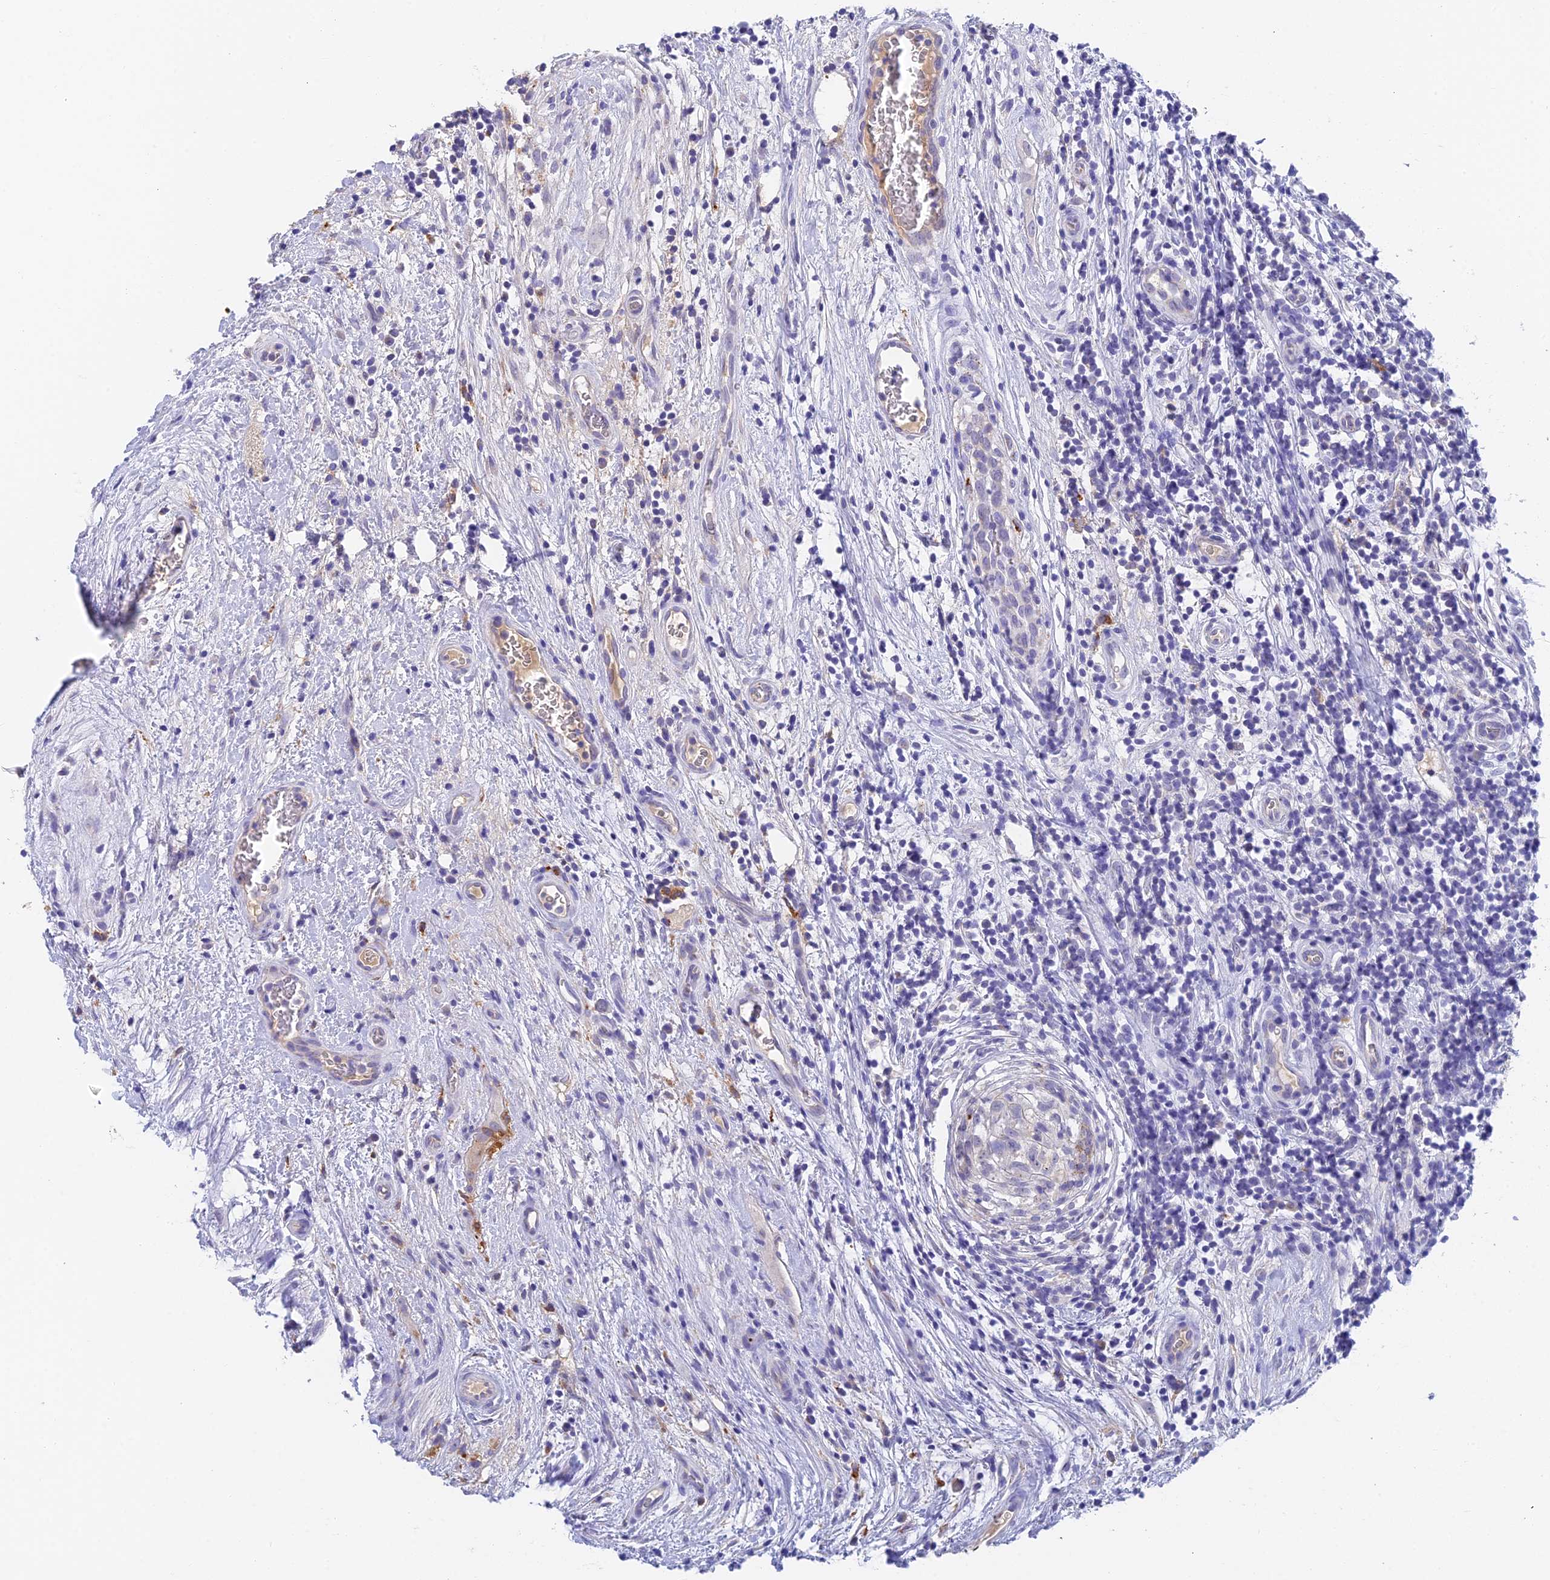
{"staining": {"intensity": "negative", "quantity": "none", "location": "none"}, "tissue": "testis cancer", "cell_type": "Tumor cells", "image_type": "cancer", "snomed": [{"axis": "morphology", "description": "Seminoma, NOS"}, {"axis": "morphology", "description": "Carcinoma, Embryonal, NOS"}, {"axis": "topography", "description": "Testis"}], "caption": "Human testis cancer stained for a protein using immunohistochemistry (IHC) reveals no positivity in tumor cells.", "gene": "ADAMTS13", "patient": {"sex": "male", "age": 29}}